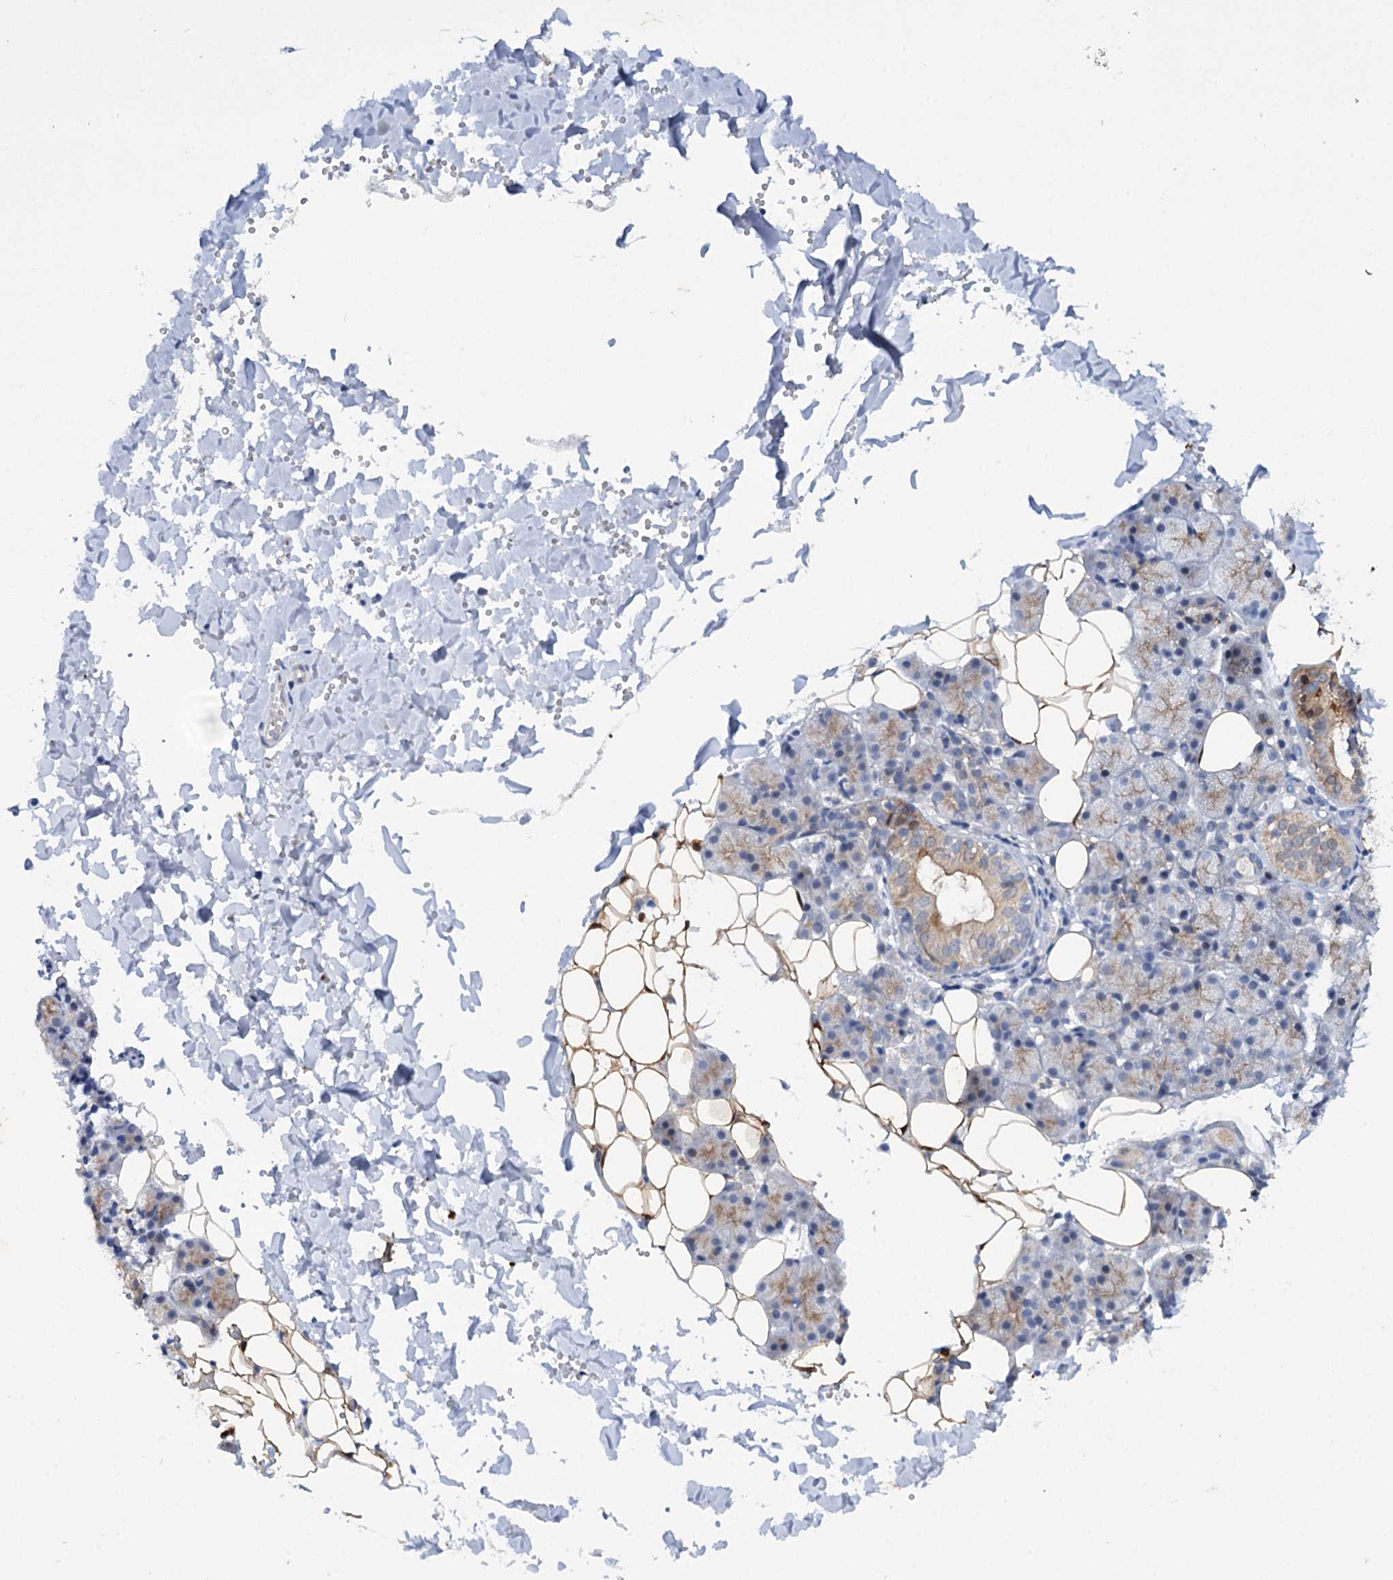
{"staining": {"intensity": "moderate", "quantity": "<25%", "location": "cytoplasmic/membranous"}, "tissue": "salivary gland", "cell_type": "Glandular cells", "image_type": "normal", "snomed": [{"axis": "morphology", "description": "Normal tissue, NOS"}, {"axis": "topography", "description": "Salivary gland"}], "caption": "IHC photomicrograph of normal human salivary gland stained for a protein (brown), which demonstrates low levels of moderate cytoplasmic/membranous staining in approximately <25% of glandular cells.", "gene": "MID1IP1", "patient": {"sex": "female", "age": 33}}